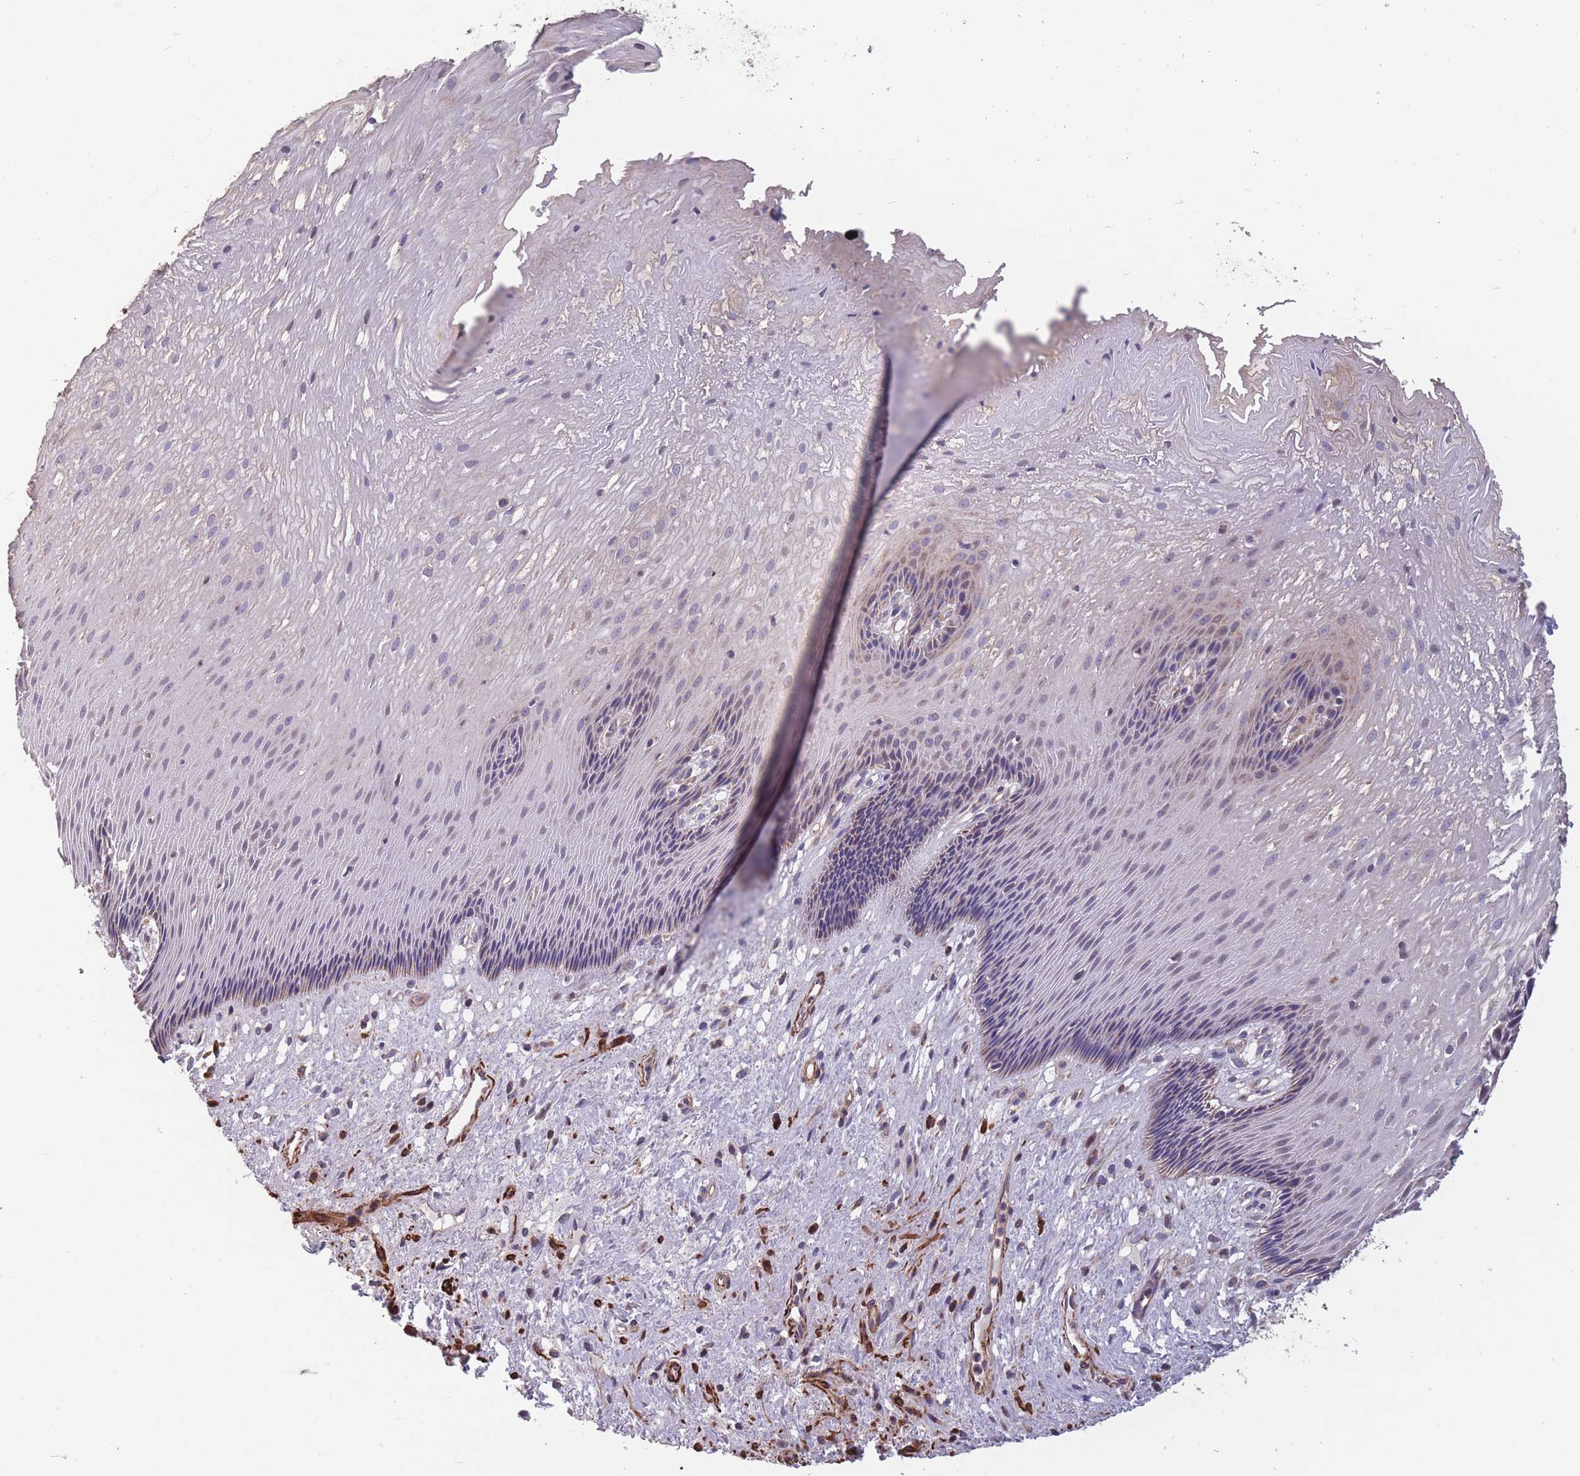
{"staining": {"intensity": "weak", "quantity": "<25%", "location": "cytoplasmic/membranous"}, "tissue": "esophagus", "cell_type": "Squamous epithelial cells", "image_type": "normal", "snomed": [{"axis": "morphology", "description": "Normal tissue, NOS"}, {"axis": "topography", "description": "Esophagus"}], "caption": "The histopathology image demonstrates no staining of squamous epithelial cells in unremarkable esophagus. Nuclei are stained in blue.", "gene": "TOMM40L", "patient": {"sex": "male", "age": 60}}